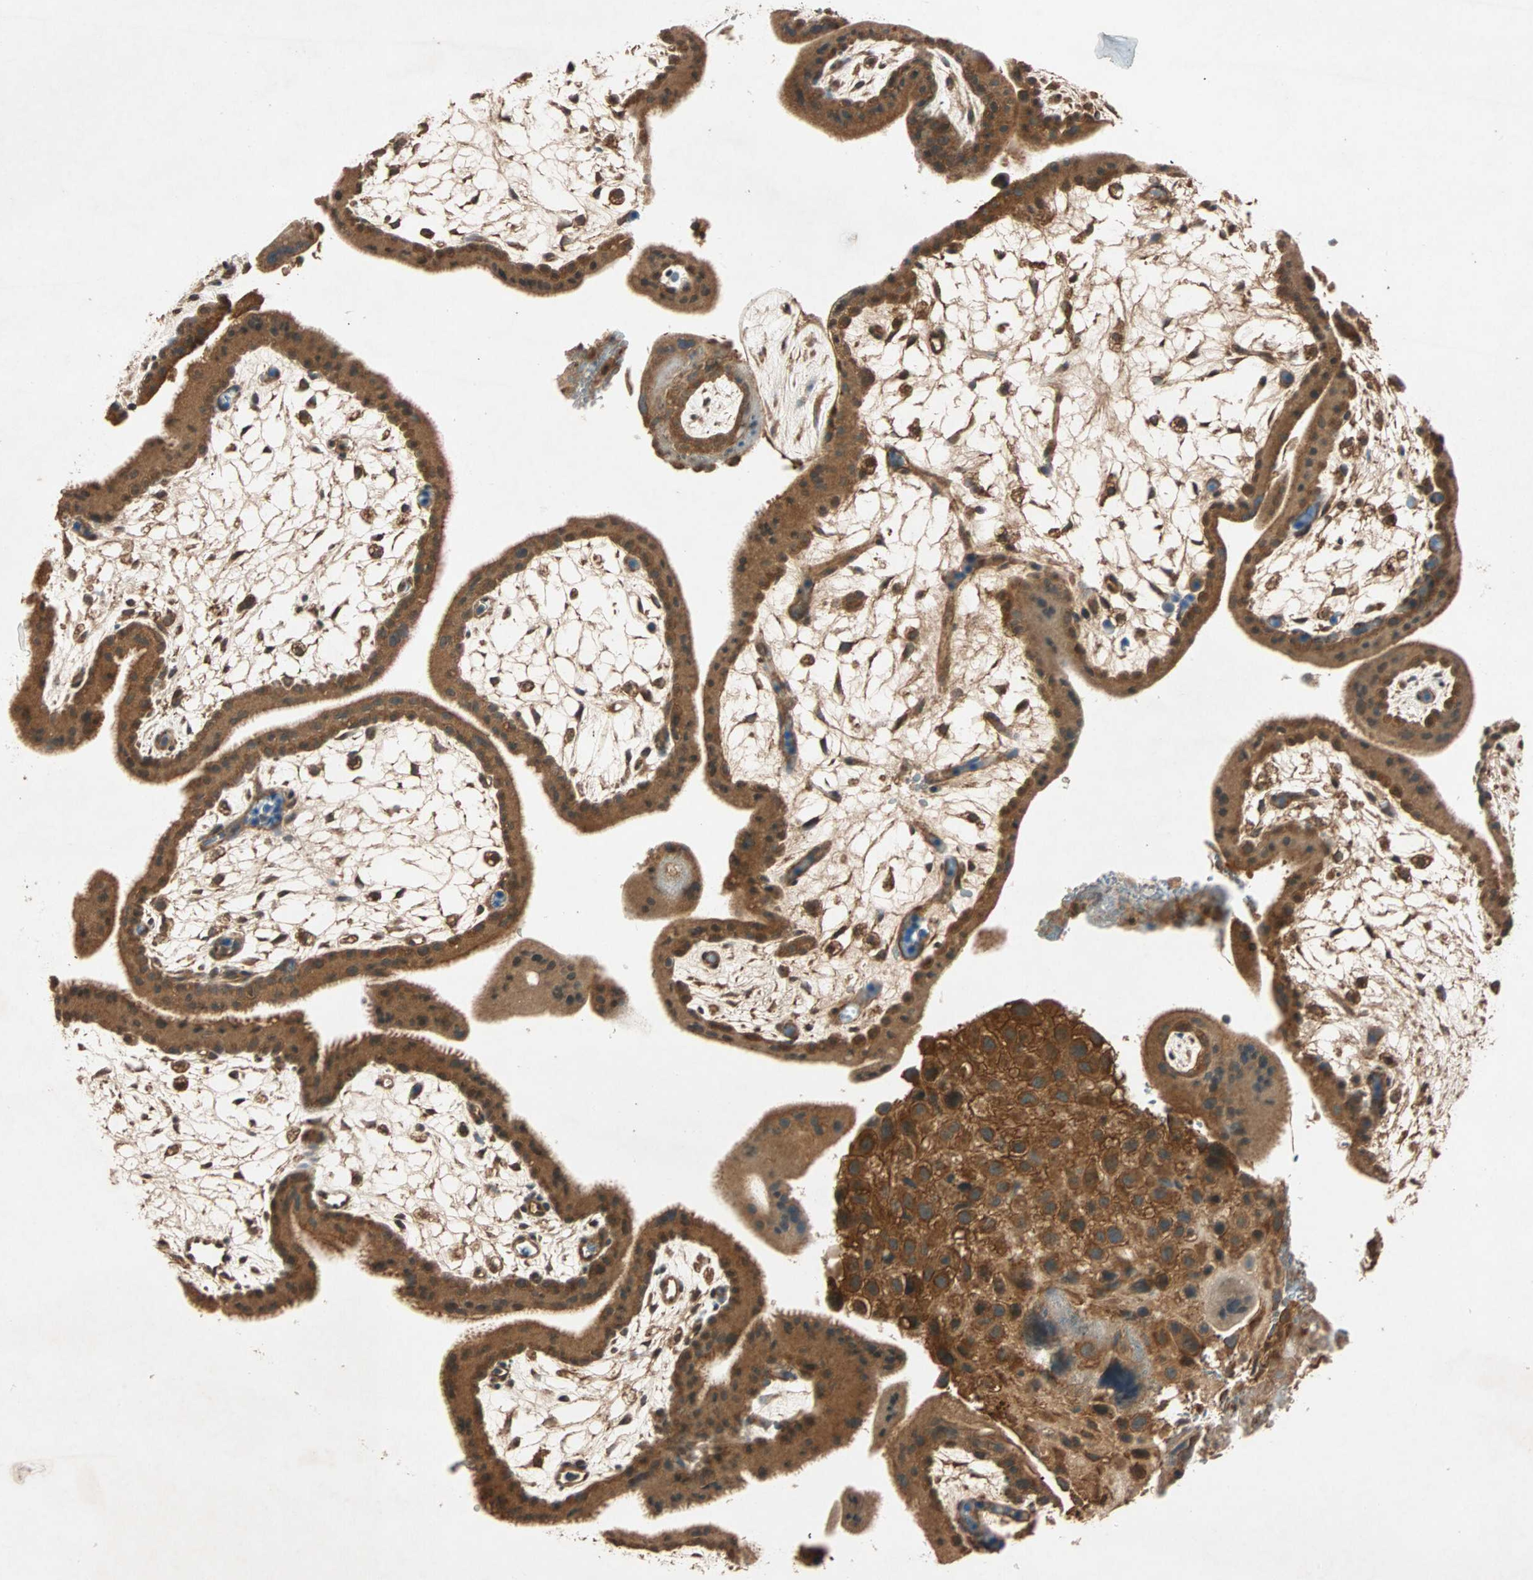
{"staining": {"intensity": "moderate", "quantity": ">75%", "location": "cytoplasmic/membranous"}, "tissue": "placenta", "cell_type": "Decidual cells", "image_type": "normal", "snomed": [{"axis": "morphology", "description": "Normal tissue, NOS"}, {"axis": "topography", "description": "Placenta"}], "caption": "Human placenta stained for a protein (brown) displays moderate cytoplasmic/membranous positive staining in about >75% of decidual cells.", "gene": "MAPK1", "patient": {"sex": "female", "age": 35}}